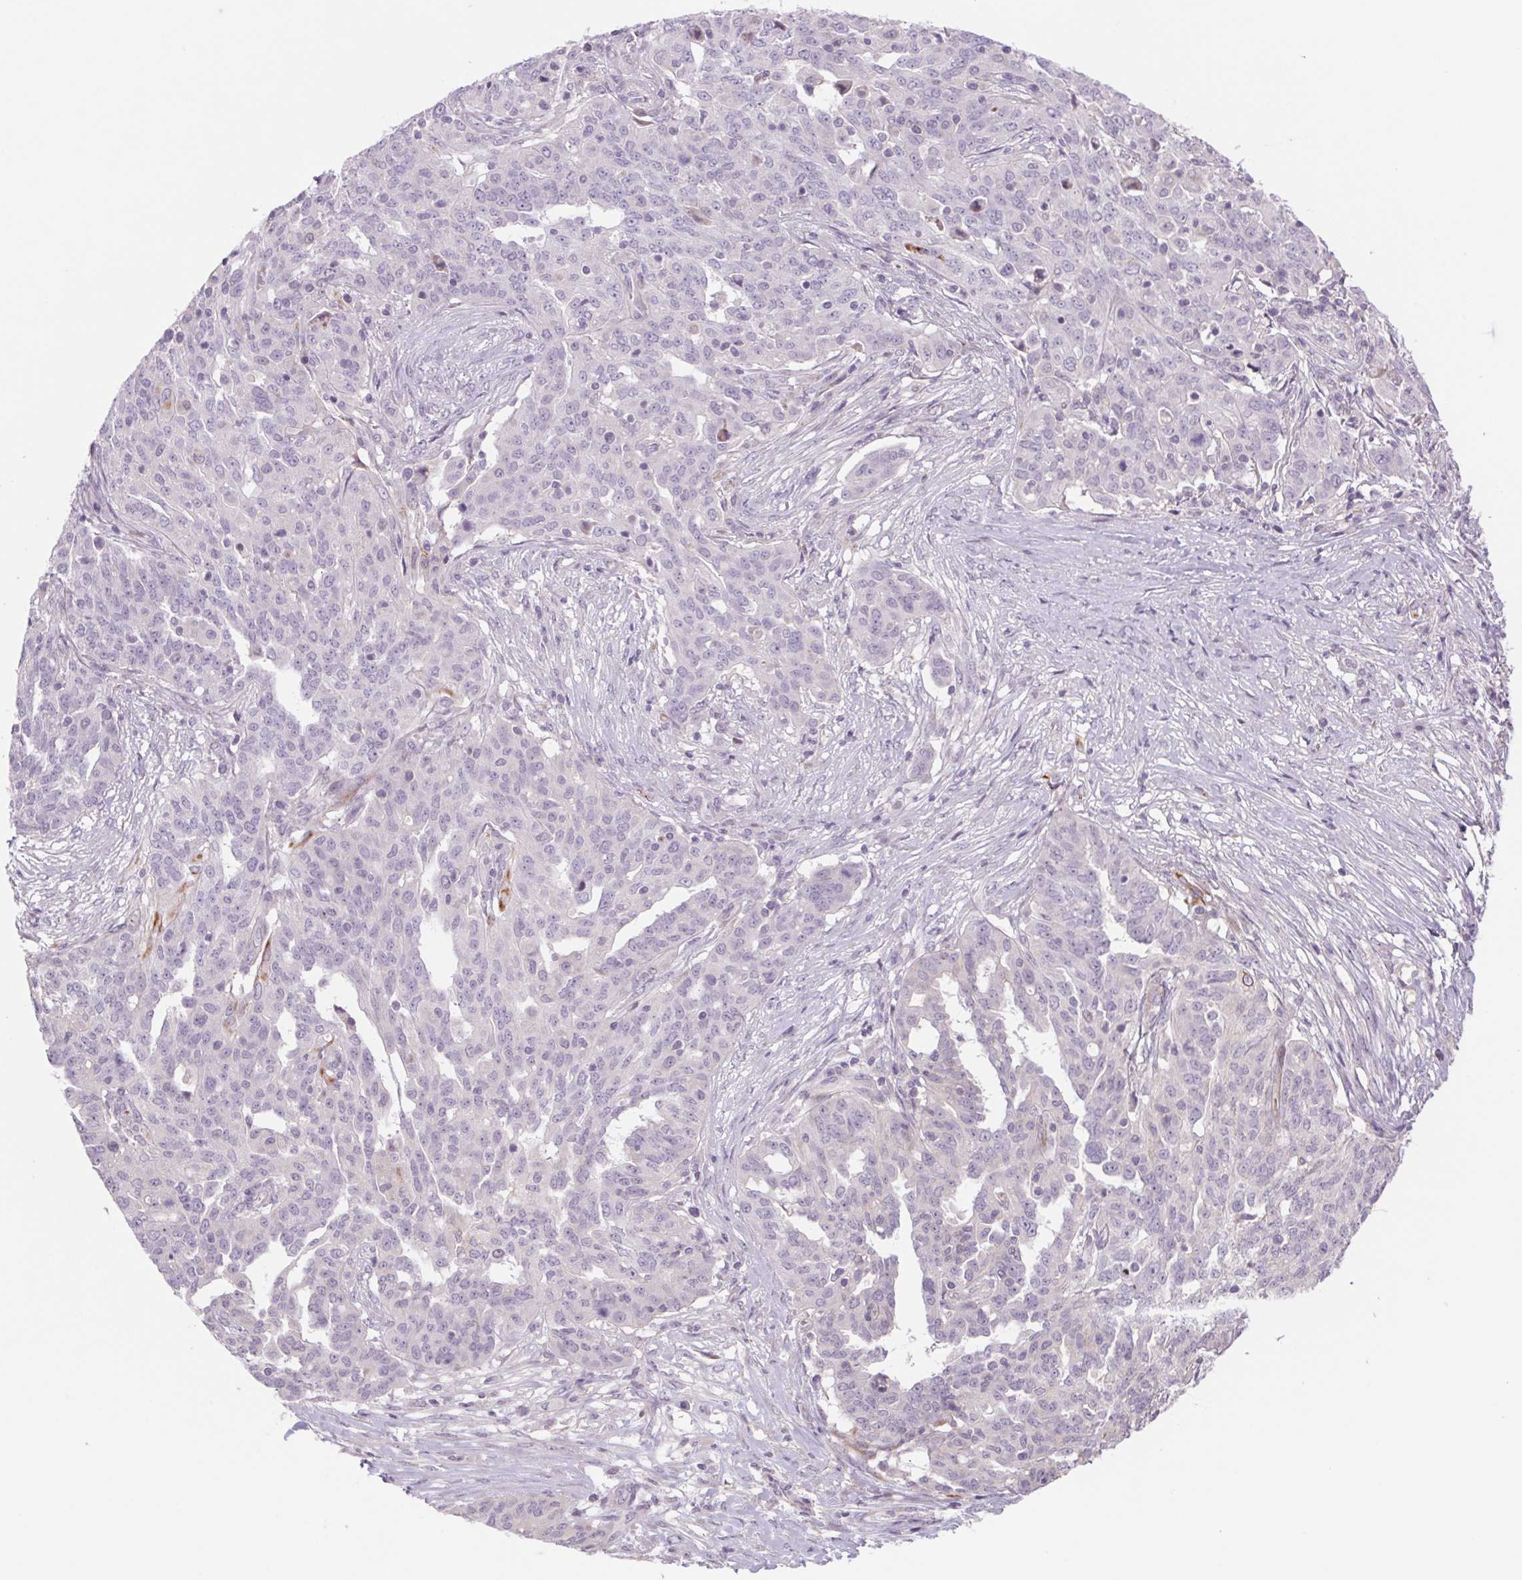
{"staining": {"intensity": "negative", "quantity": "none", "location": "none"}, "tissue": "ovarian cancer", "cell_type": "Tumor cells", "image_type": "cancer", "snomed": [{"axis": "morphology", "description": "Cystadenocarcinoma, serous, NOS"}, {"axis": "topography", "description": "Ovary"}], "caption": "There is no significant expression in tumor cells of ovarian serous cystadenocarcinoma.", "gene": "MS4A13", "patient": {"sex": "female", "age": 67}}